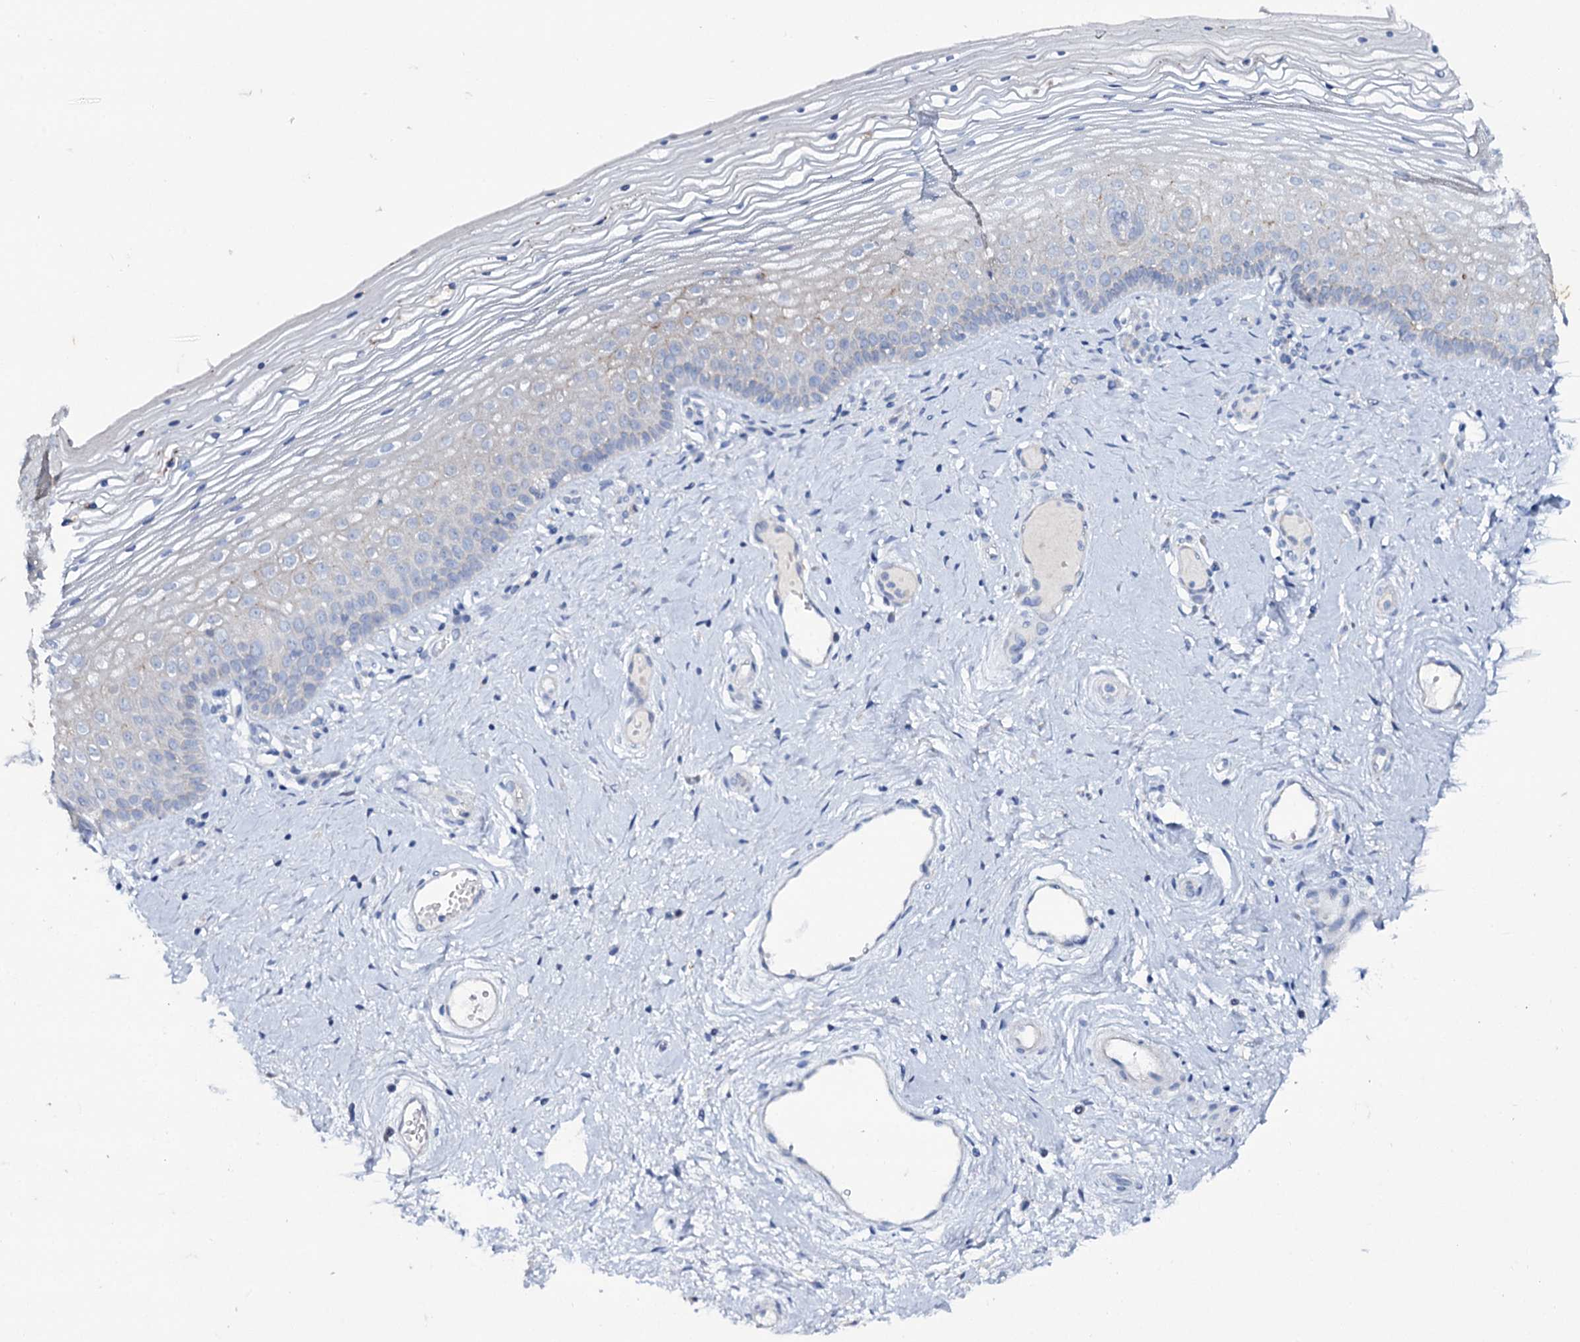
{"staining": {"intensity": "negative", "quantity": "none", "location": "none"}, "tissue": "vagina", "cell_type": "Squamous epithelial cells", "image_type": "normal", "snomed": [{"axis": "morphology", "description": "Normal tissue, NOS"}, {"axis": "topography", "description": "Vagina"}], "caption": "Vagina was stained to show a protein in brown. There is no significant staining in squamous epithelial cells. (DAB (3,3'-diaminobenzidine) IHC, high magnification).", "gene": "MID1IP1", "patient": {"sex": "female", "age": 46}}